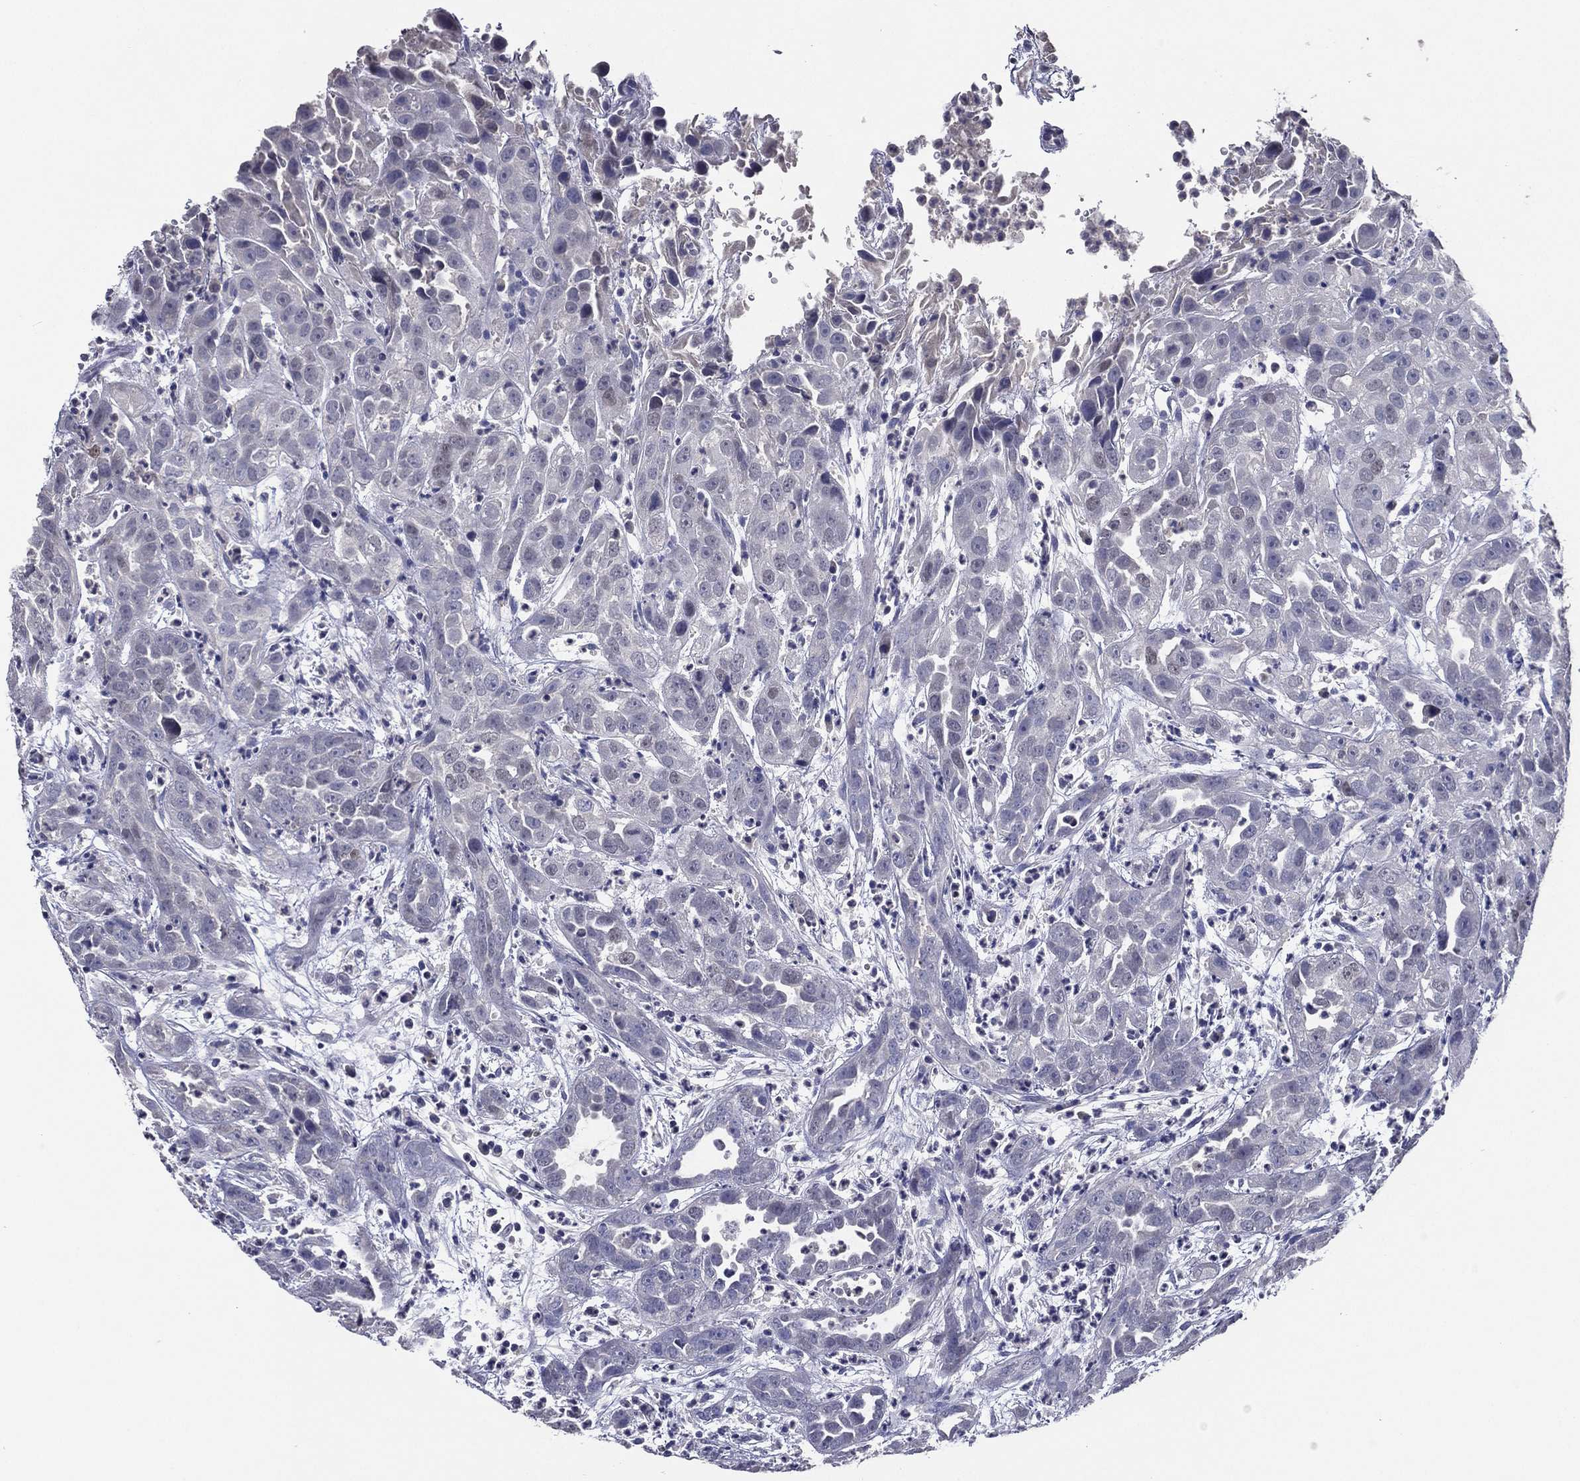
{"staining": {"intensity": "negative", "quantity": "none", "location": "none"}, "tissue": "urothelial cancer", "cell_type": "Tumor cells", "image_type": "cancer", "snomed": [{"axis": "morphology", "description": "Urothelial carcinoma, High grade"}, {"axis": "topography", "description": "Urinary bladder"}], "caption": "An immunohistochemistry image of urothelial cancer is shown. There is no staining in tumor cells of urothelial cancer.", "gene": "TFAP2A", "patient": {"sex": "female", "age": 41}}